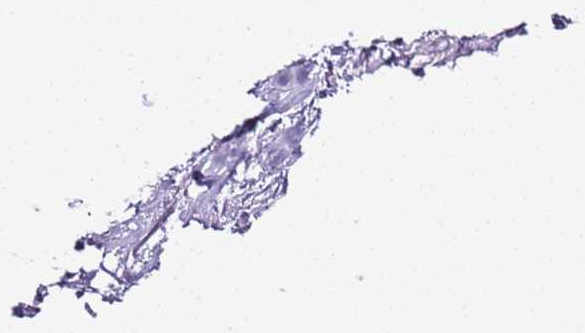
{"staining": {"intensity": "negative", "quantity": "none", "location": "none"}, "tissue": "pancreatic cancer", "cell_type": "Tumor cells", "image_type": "cancer", "snomed": [{"axis": "morphology", "description": "Adenocarcinoma, NOS"}, {"axis": "topography", "description": "Pancreas"}], "caption": "An image of human pancreatic cancer is negative for staining in tumor cells.", "gene": "IGKV3D-11", "patient": {"sex": "male", "age": 46}}